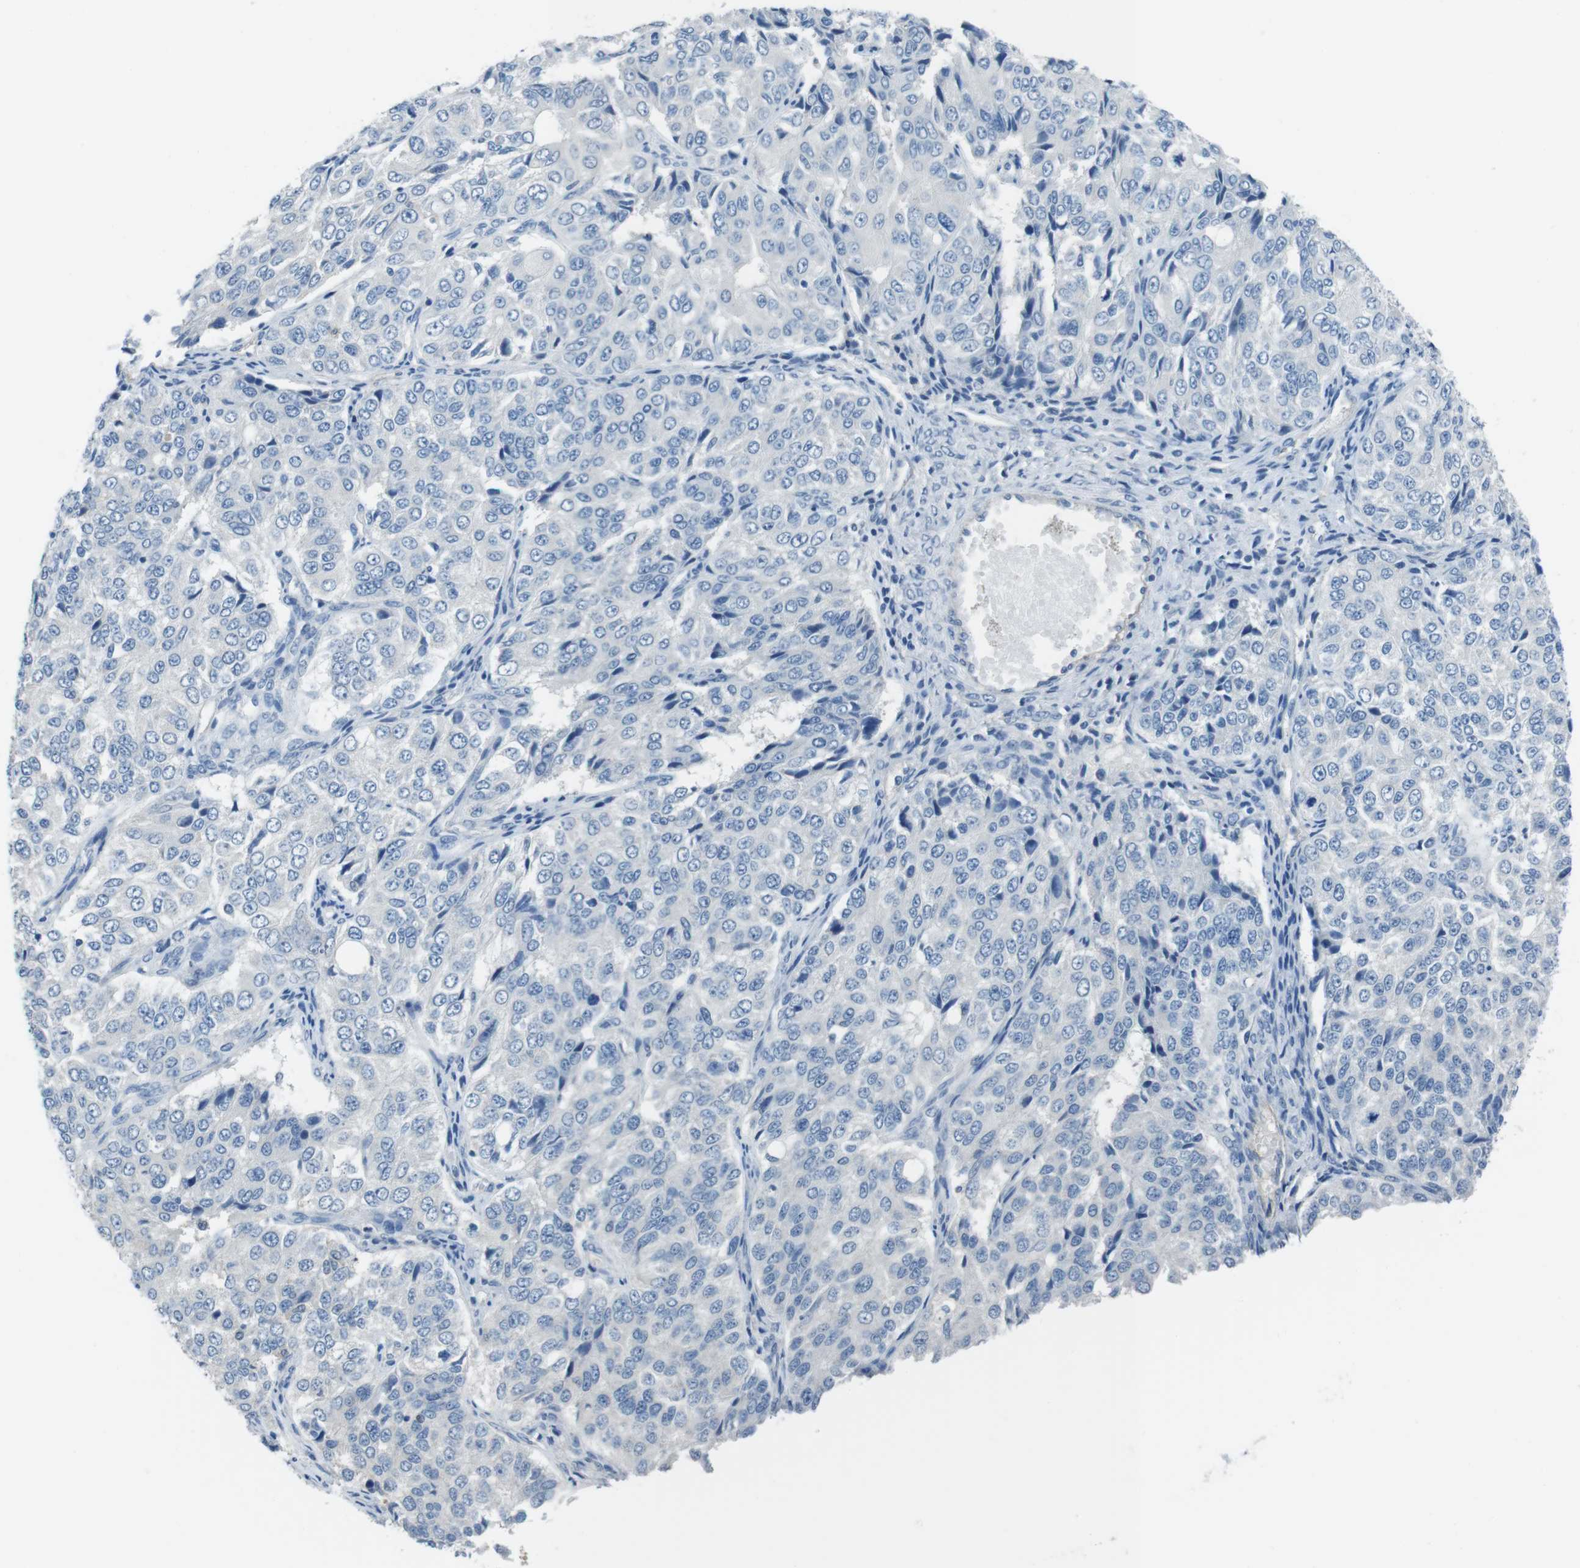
{"staining": {"intensity": "negative", "quantity": "none", "location": "none"}, "tissue": "ovarian cancer", "cell_type": "Tumor cells", "image_type": "cancer", "snomed": [{"axis": "morphology", "description": "Carcinoma, endometroid"}, {"axis": "topography", "description": "Ovary"}], "caption": "This is an immunohistochemistry micrograph of ovarian cancer (endometroid carcinoma). There is no positivity in tumor cells.", "gene": "CYP2C8", "patient": {"sex": "female", "age": 51}}